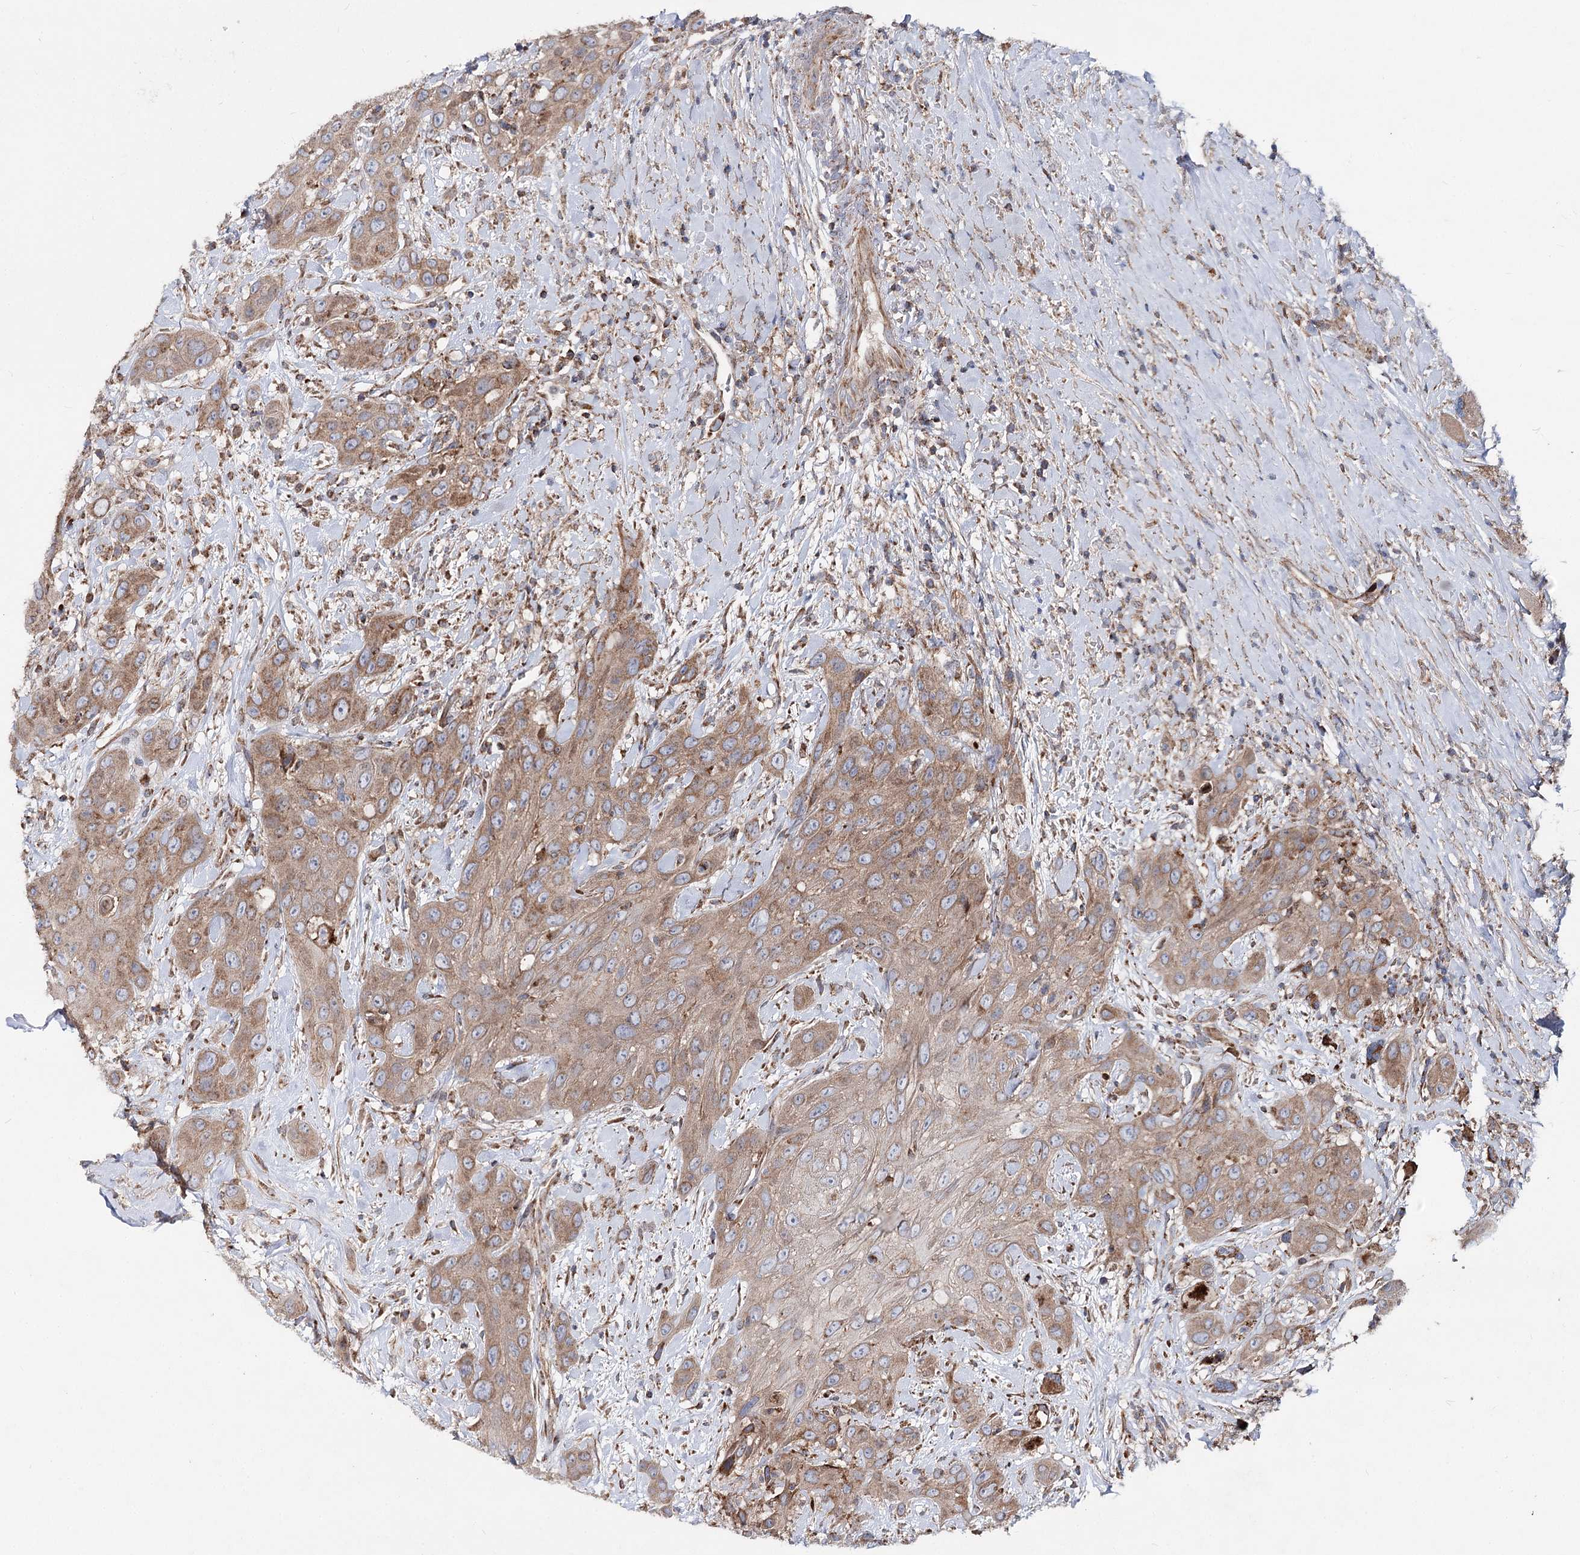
{"staining": {"intensity": "weak", "quantity": ">75%", "location": "cytoplasmic/membranous"}, "tissue": "head and neck cancer", "cell_type": "Tumor cells", "image_type": "cancer", "snomed": [{"axis": "morphology", "description": "Squamous cell carcinoma, NOS"}, {"axis": "topography", "description": "Head-Neck"}], "caption": "This is an image of immunohistochemistry staining of squamous cell carcinoma (head and neck), which shows weak staining in the cytoplasmic/membranous of tumor cells.", "gene": "MSANTD2", "patient": {"sex": "male", "age": 81}}